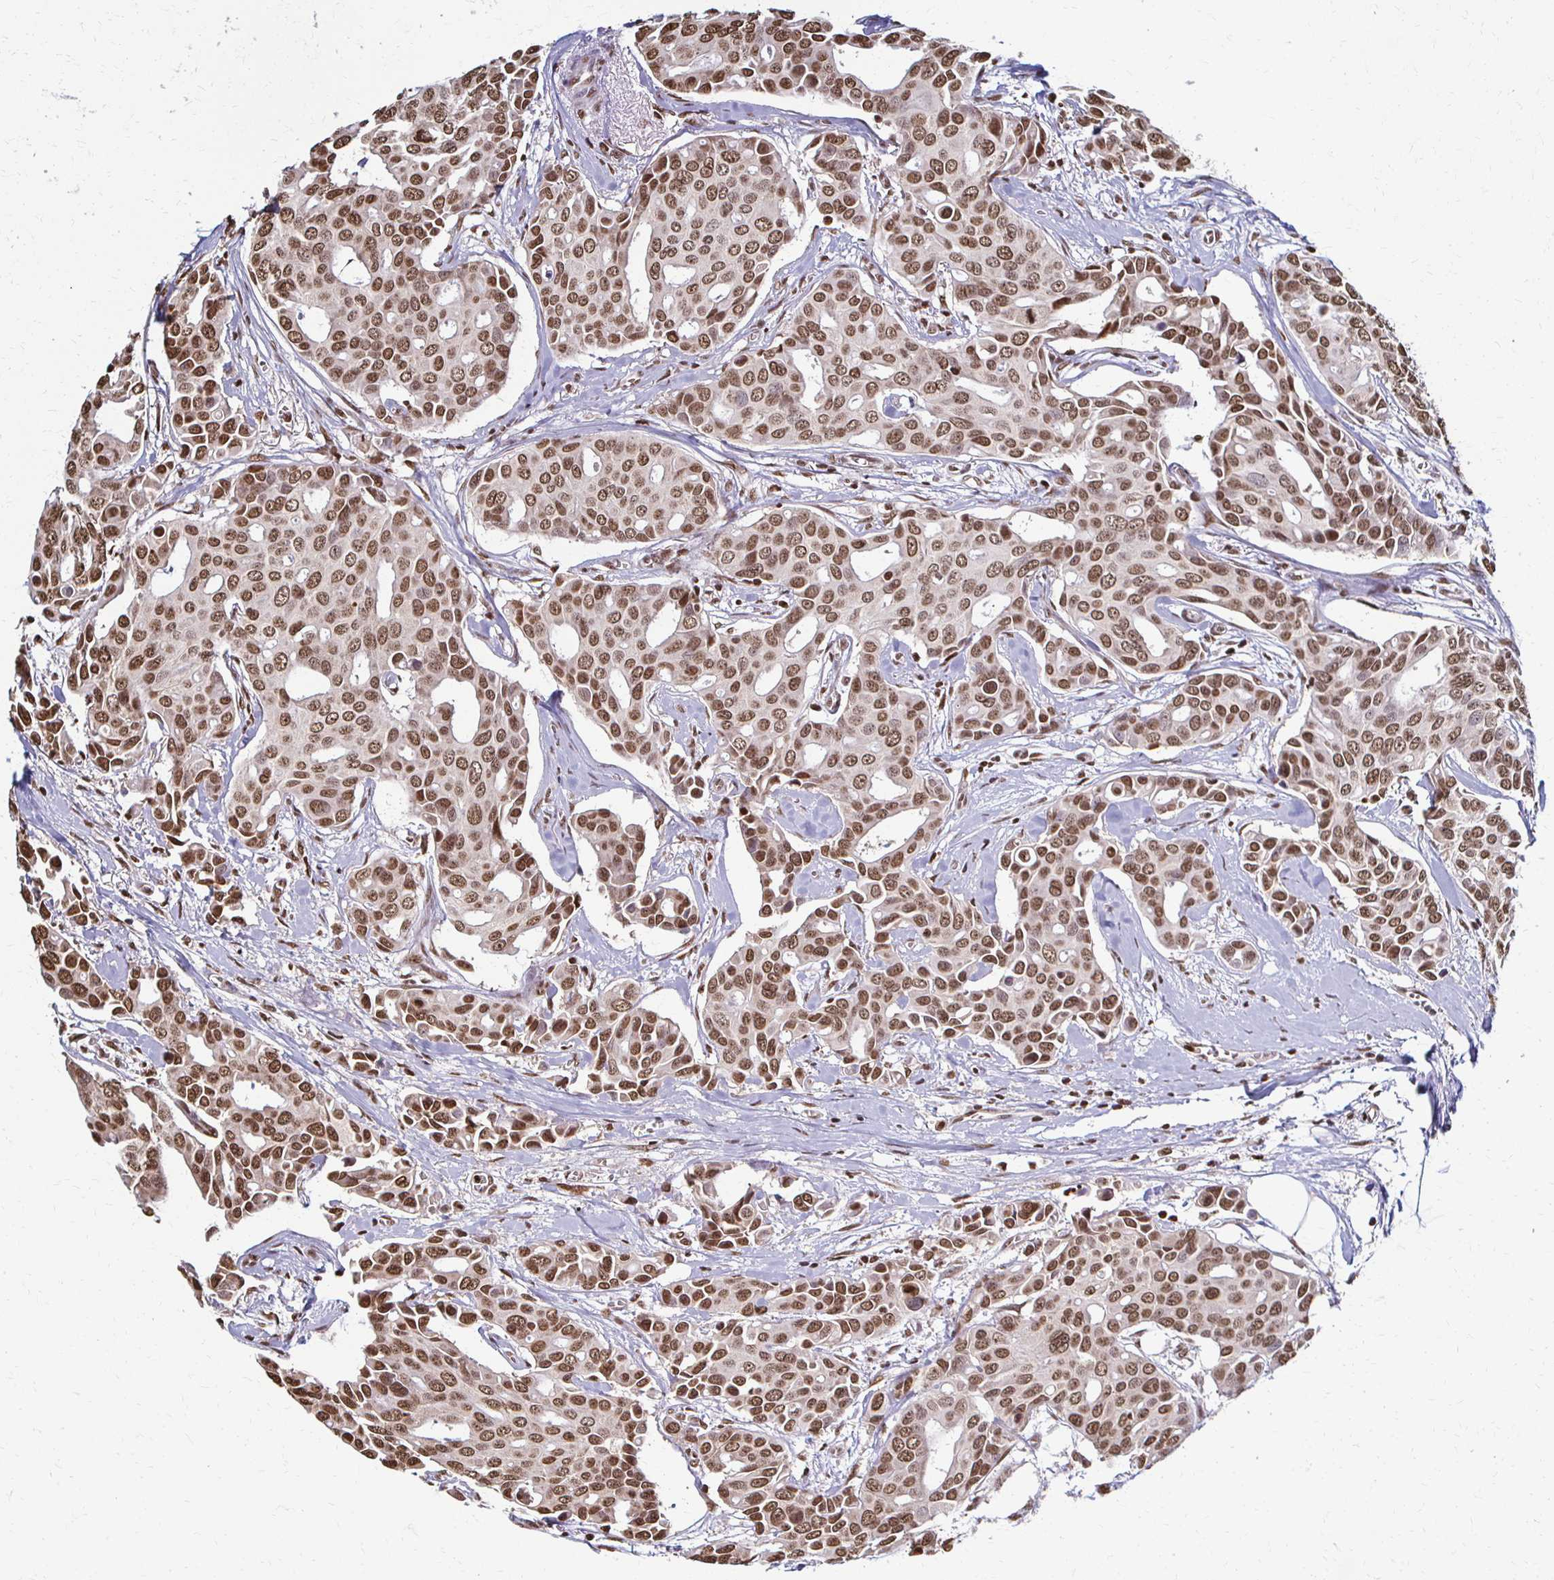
{"staining": {"intensity": "moderate", "quantity": ">75%", "location": "nuclear"}, "tissue": "breast cancer", "cell_type": "Tumor cells", "image_type": "cancer", "snomed": [{"axis": "morphology", "description": "Duct carcinoma"}, {"axis": "topography", "description": "Breast"}], "caption": "Protein positivity by immunohistochemistry demonstrates moderate nuclear staining in about >75% of tumor cells in breast cancer (intraductal carcinoma).", "gene": "HOXA9", "patient": {"sex": "female", "age": 54}}